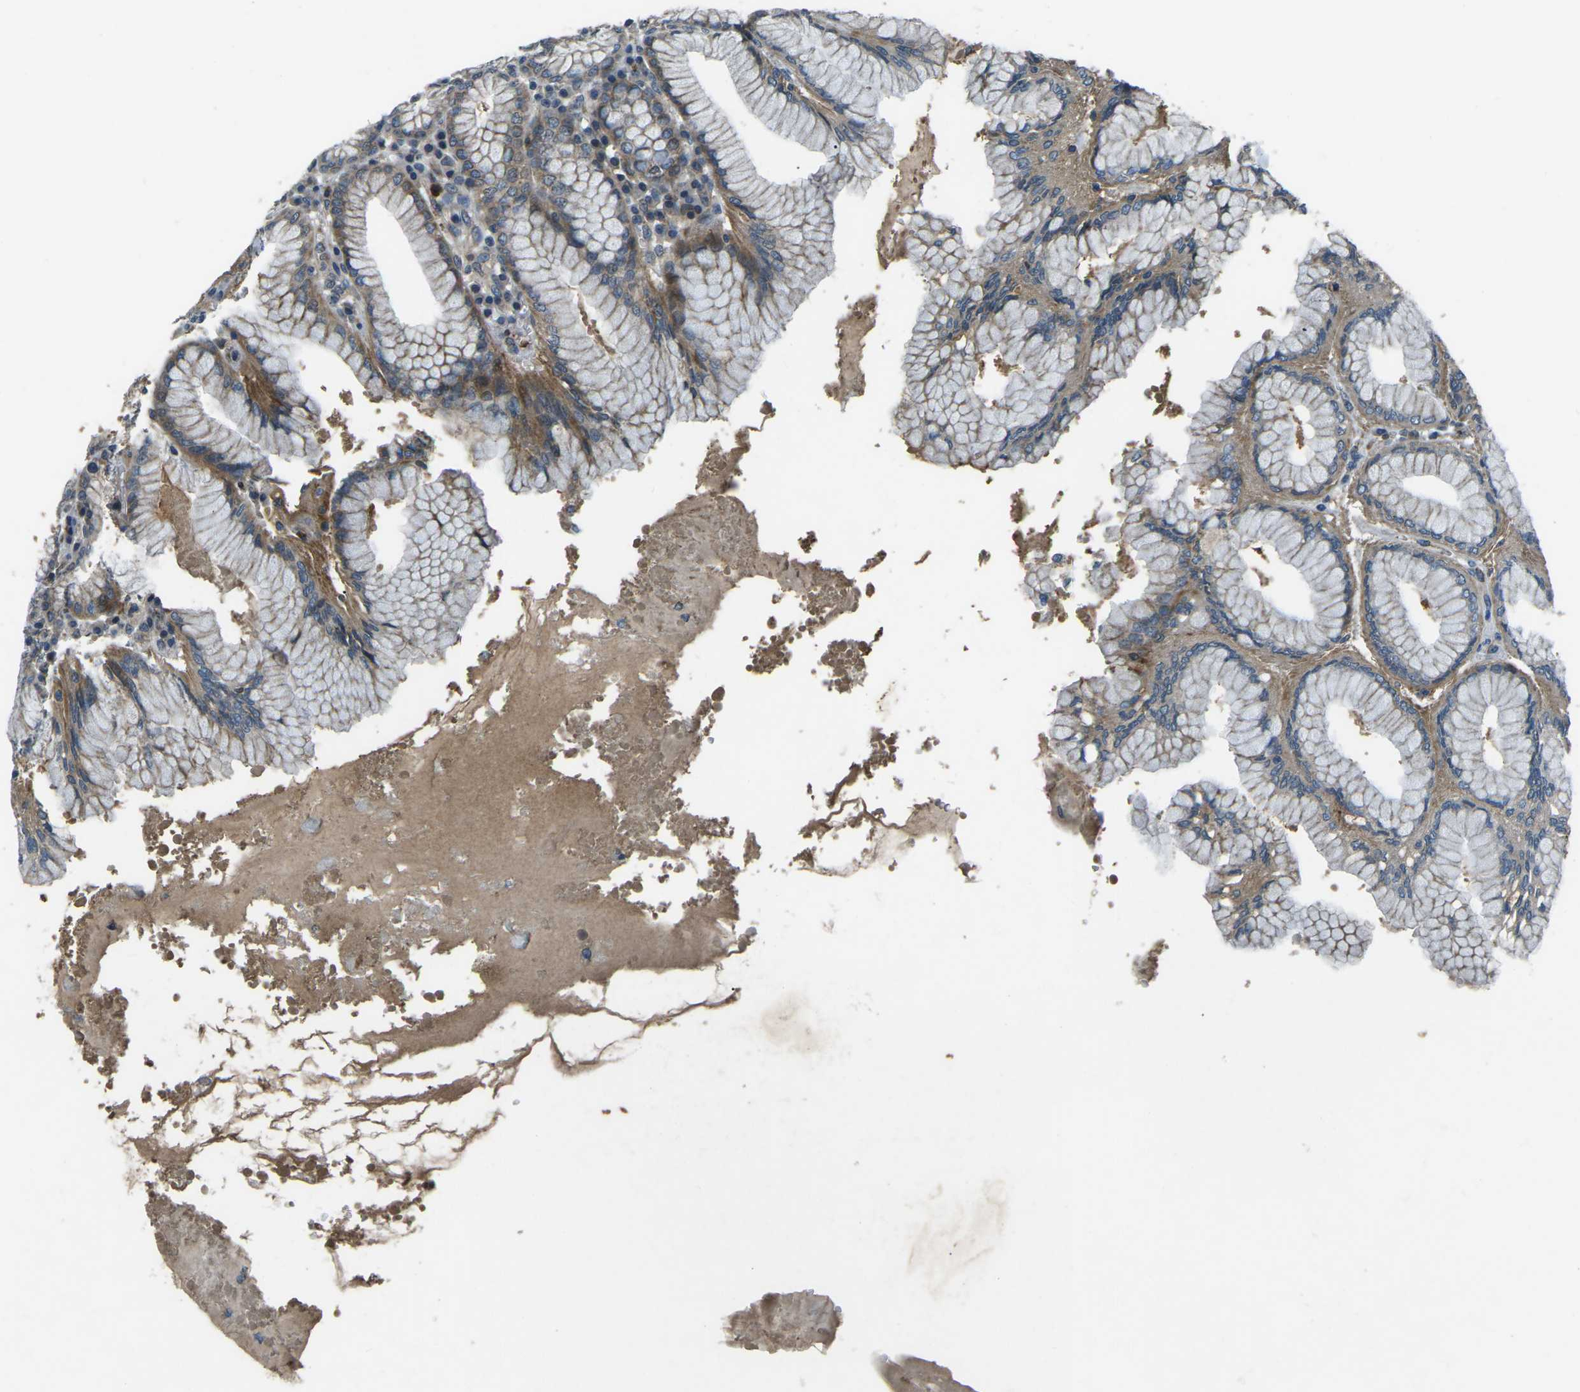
{"staining": {"intensity": "moderate", "quantity": "25%-75%", "location": "cytoplasmic/membranous"}, "tissue": "stomach", "cell_type": "Glandular cells", "image_type": "normal", "snomed": [{"axis": "morphology", "description": "Normal tissue, NOS"}, {"axis": "topography", "description": "Stomach"}, {"axis": "topography", "description": "Stomach, lower"}], "caption": "Protein analysis of benign stomach exhibits moderate cytoplasmic/membranous positivity in approximately 25%-75% of glandular cells.", "gene": "AFAP1", "patient": {"sex": "female", "age": 56}}